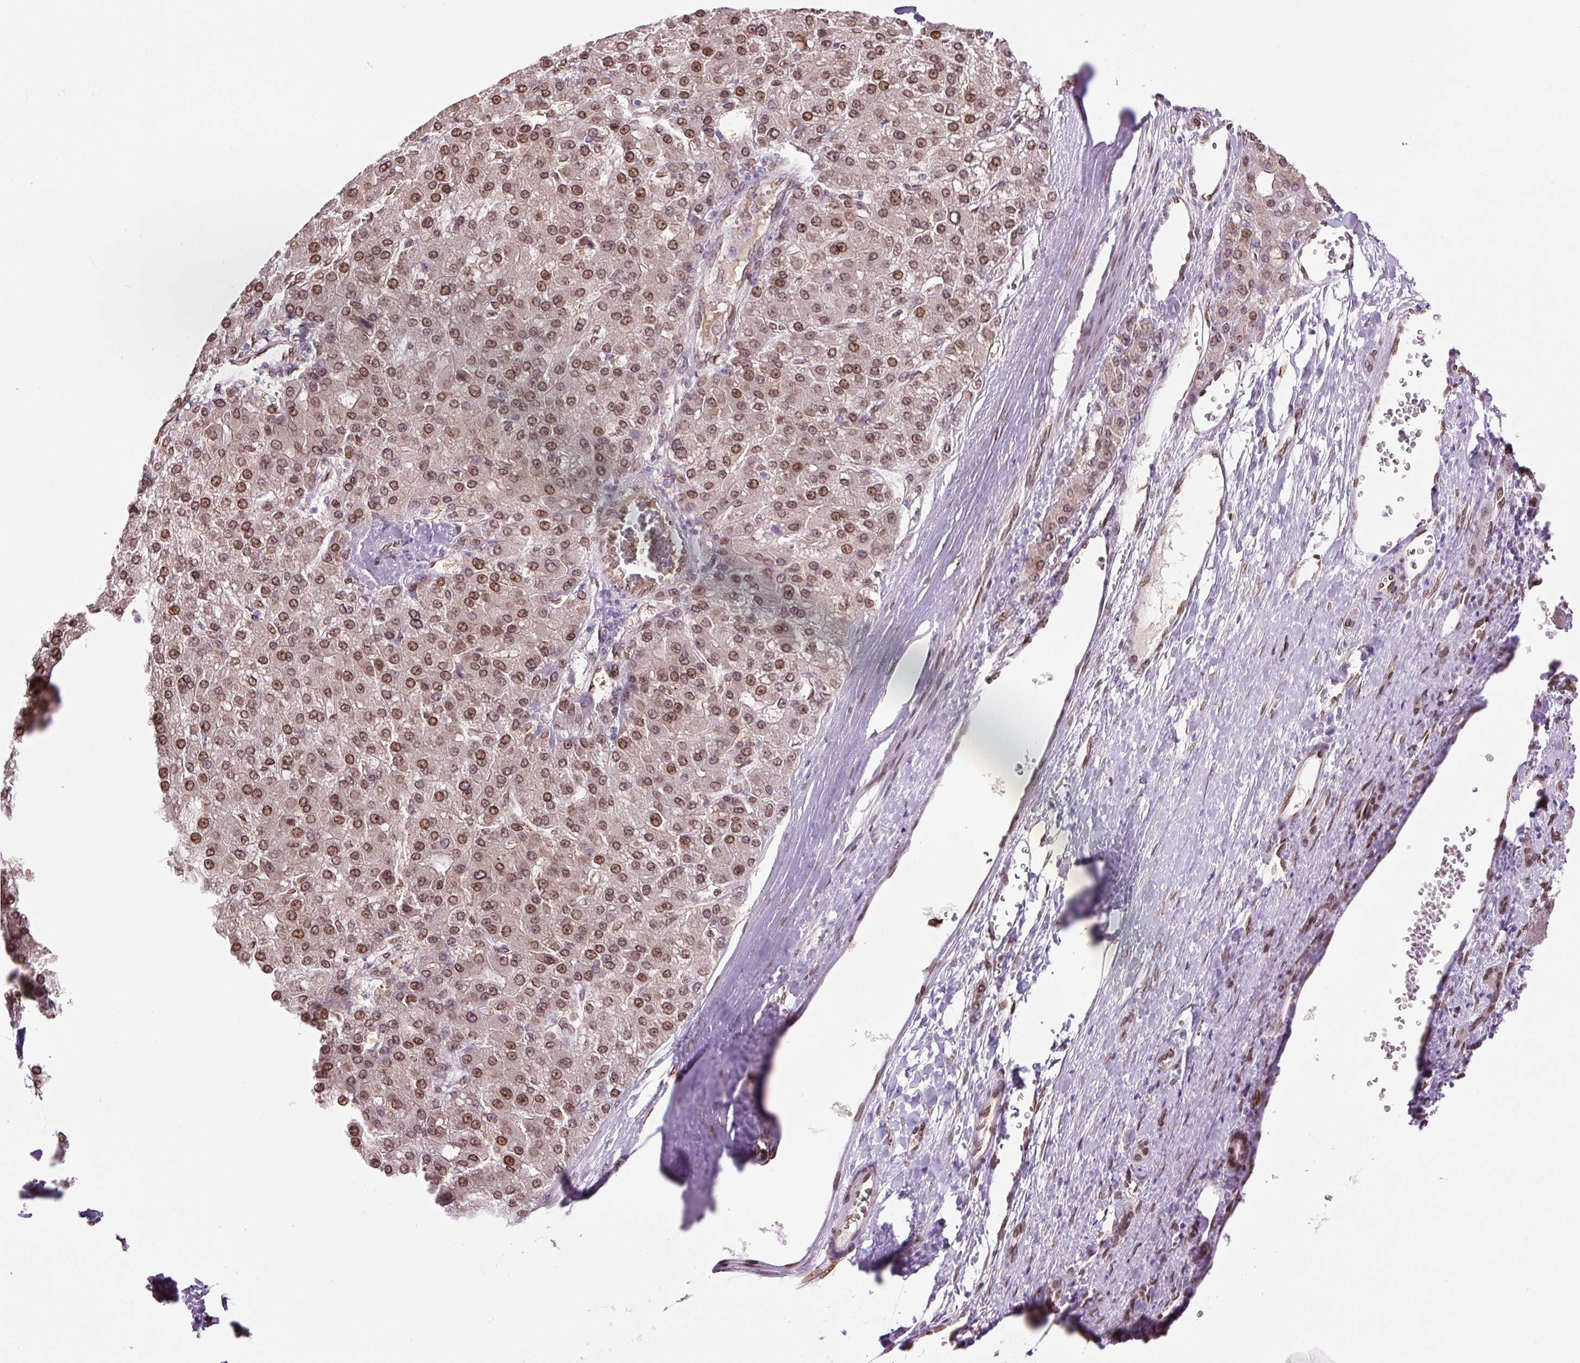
{"staining": {"intensity": "moderate", "quantity": ">75%", "location": "cytoplasmic/membranous,nuclear"}, "tissue": "liver cancer", "cell_type": "Tumor cells", "image_type": "cancer", "snomed": [{"axis": "morphology", "description": "Carcinoma, Hepatocellular, NOS"}, {"axis": "topography", "description": "Liver"}], "caption": "This micrograph displays IHC staining of human liver hepatocellular carcinoma, with medium moderate cytoplasmic/membranous and nuclear positivity in about >75% of tumor cells.", "gene": "ZNF224", "patient": {"sex": "male", "age": 67}}